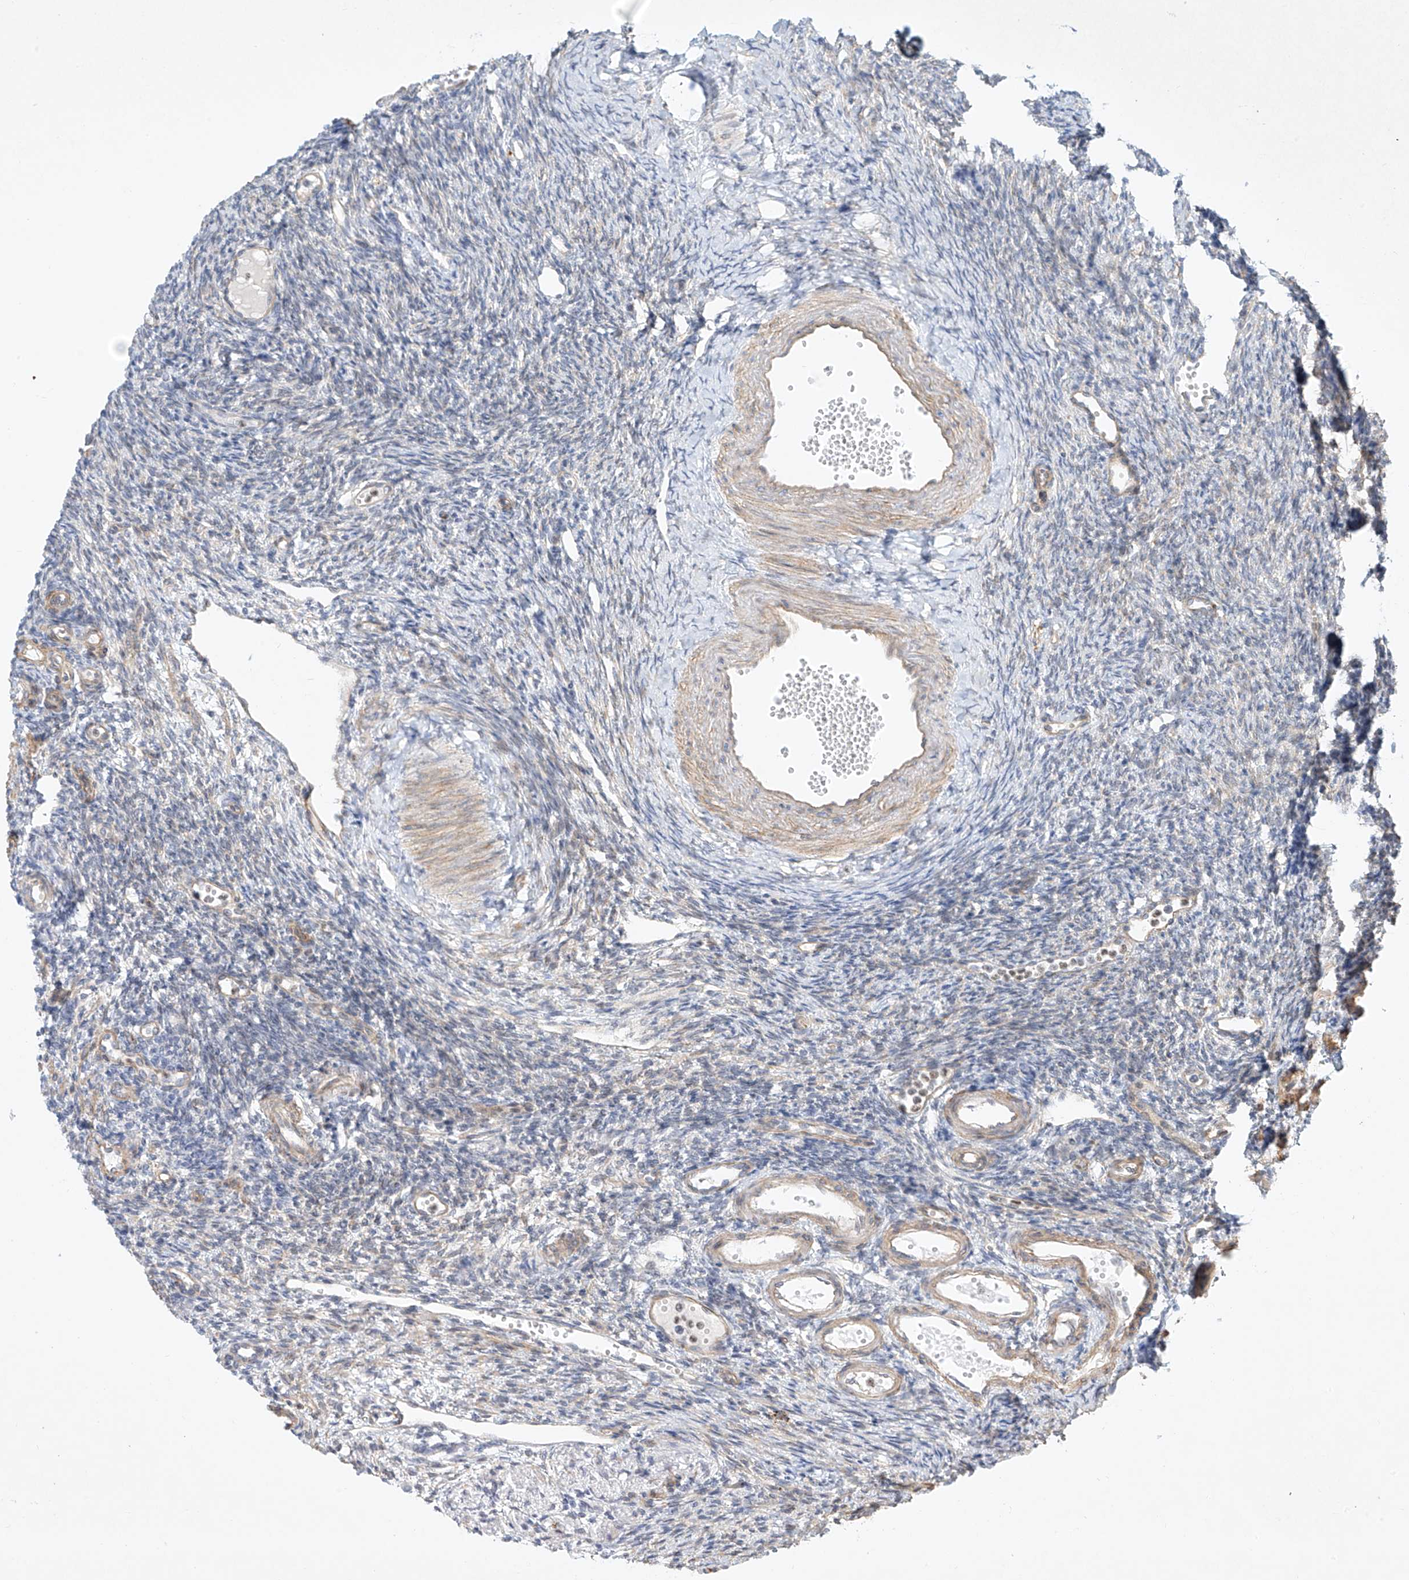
{"staining": {"intensity": "strong", "quantity": ">75%", "location": "cytoplasmic/membranous"}, "tissue": "ovary", "cell_type": "Follicle cells", "image_type": "normal", "snomed": [{"axis": "morphology", "description": "Normal tissue, NOS"}, {"axis": "morphology", "description": "Cyst, NOS"}, {"axis": "topography", "description": "Ovary"}], "caption": "IHC of benign human ovary shows high levels of strong cytoplasmic/membranous staining in about >75% of follicle cells.", "gene": "REEP2", "patient": {"sex": "female", "age": 33}}